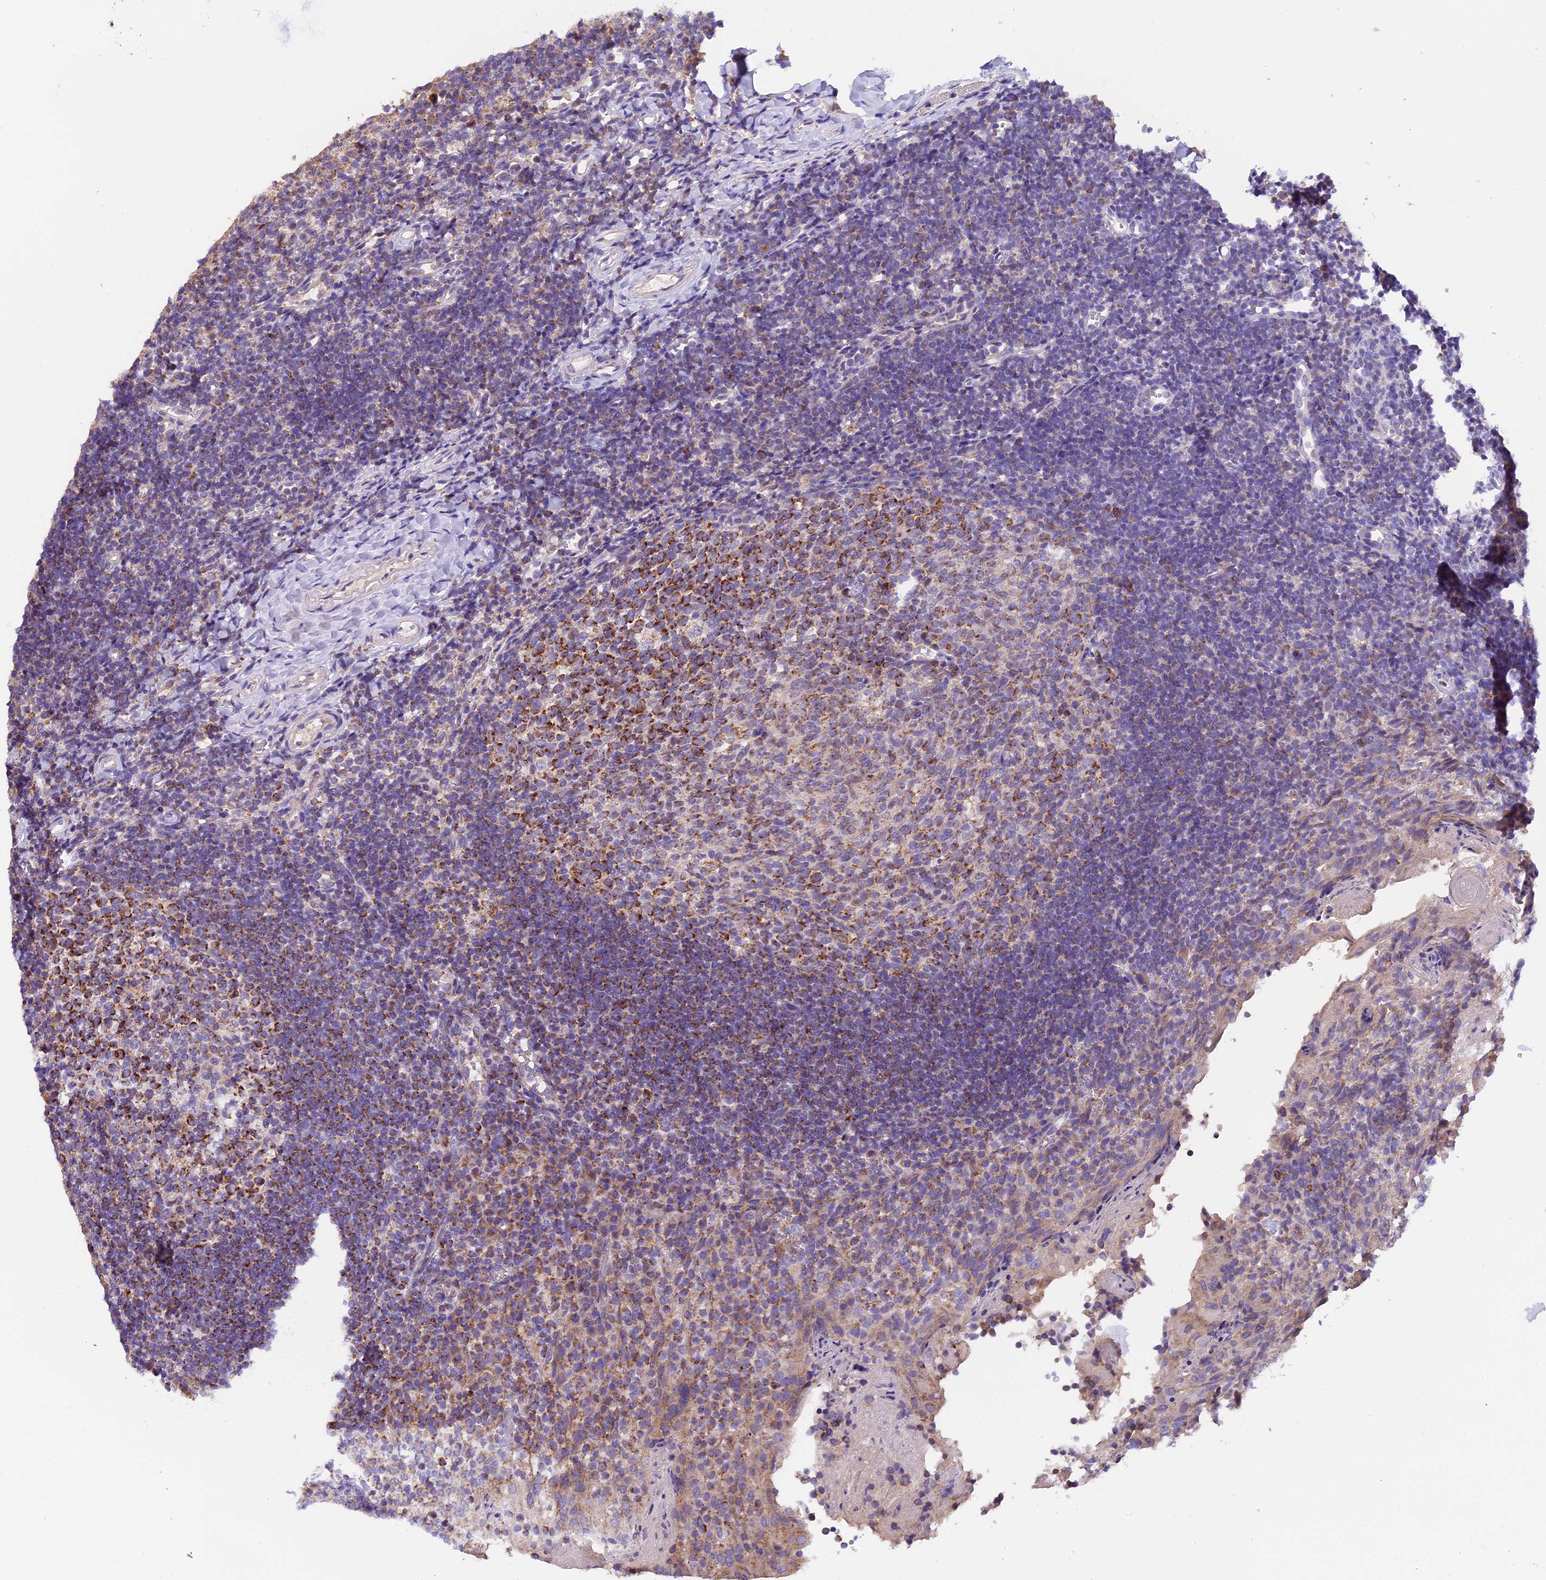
{"staining": {"intensity": "strong", "quantity": "25%-75%", "location": "cytoplasmic/membranous"}, "tissue": "tonsil", "cell_type": "Germinal center cells", "image_type": "normal", "snomed": [{"axis": "morphology", "description": "Normal tissue, NOS"}, {"axis": "topography", "description": "Tonsil"}], "caption": "IHC (DAB (3,3'-diaminobenzidine)) staining of benign human tonsil shows strong cytoplasmic/membranous protein positivity in about 25%-75% of germinal center cells.", "gene": "MGME1", "patient": {"sex": "female", "age": 10}}